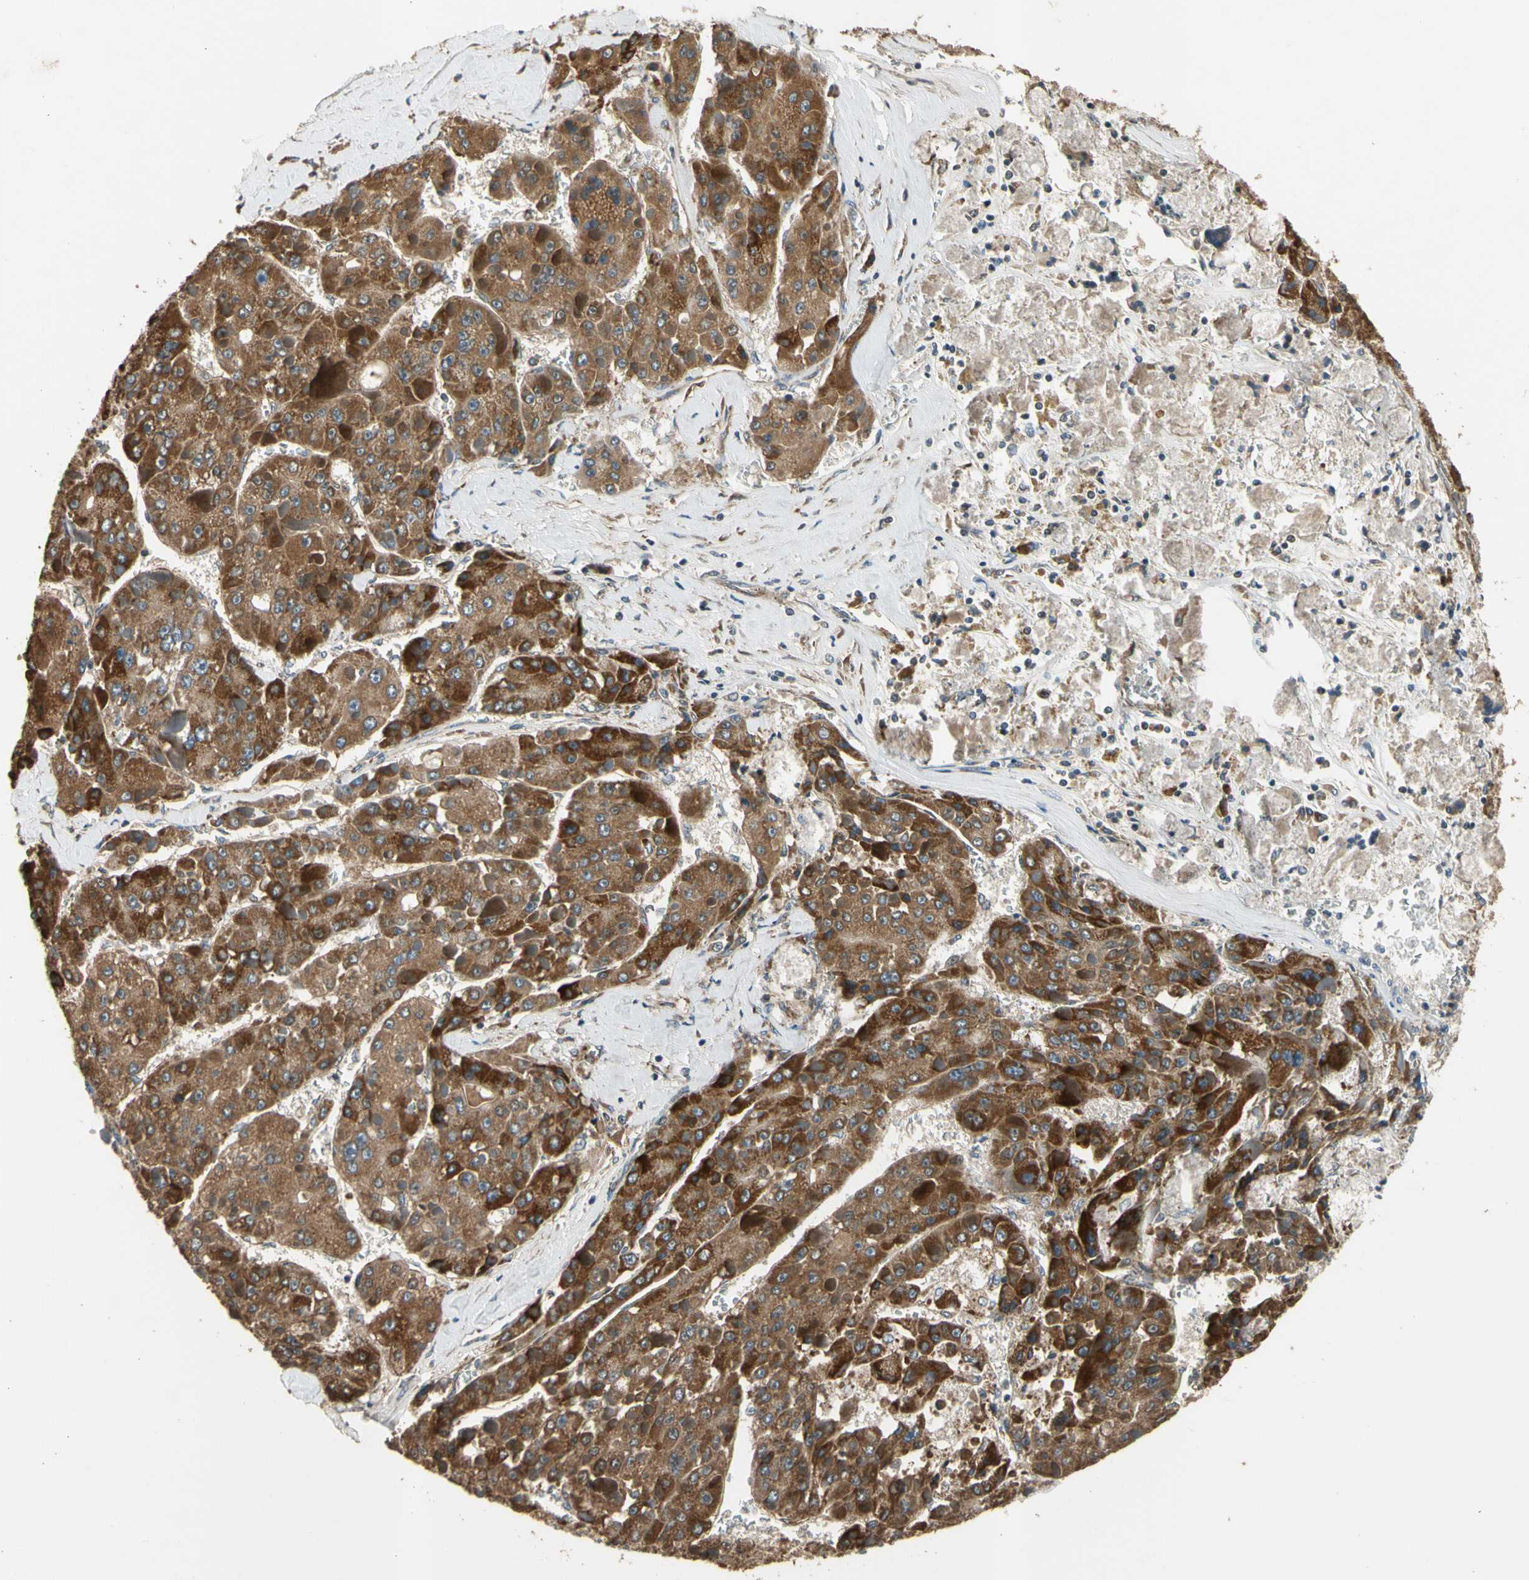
{"staining": {"intensity": "strong", "quantity": ">75%", "location": "cytoplasmic/membranous"}, "tissue": "liver cancer", "cell_type": "Tumor cells", "image_type": "cancer", "snomed": [{"axis": "morphology", "description": "Carcinoma, Hepatocellular, NOS"}, {"axis": "topography", "description": "Liver"}], "caption": "Liver cancer (hepatocellular carcinoma) stained with DAB (3,3'-diaminobenzidine) immunohistochemistry exhibits high levels of strong cytoplasmic/membranous expression in approximately >75% of tumor cells. (DAB (3,3'-diaminobenzidine) IHC with brightfield microscopy, high magnification).", "gene": "EFNB2", "patient": {"sex": "female", "age": 73}}